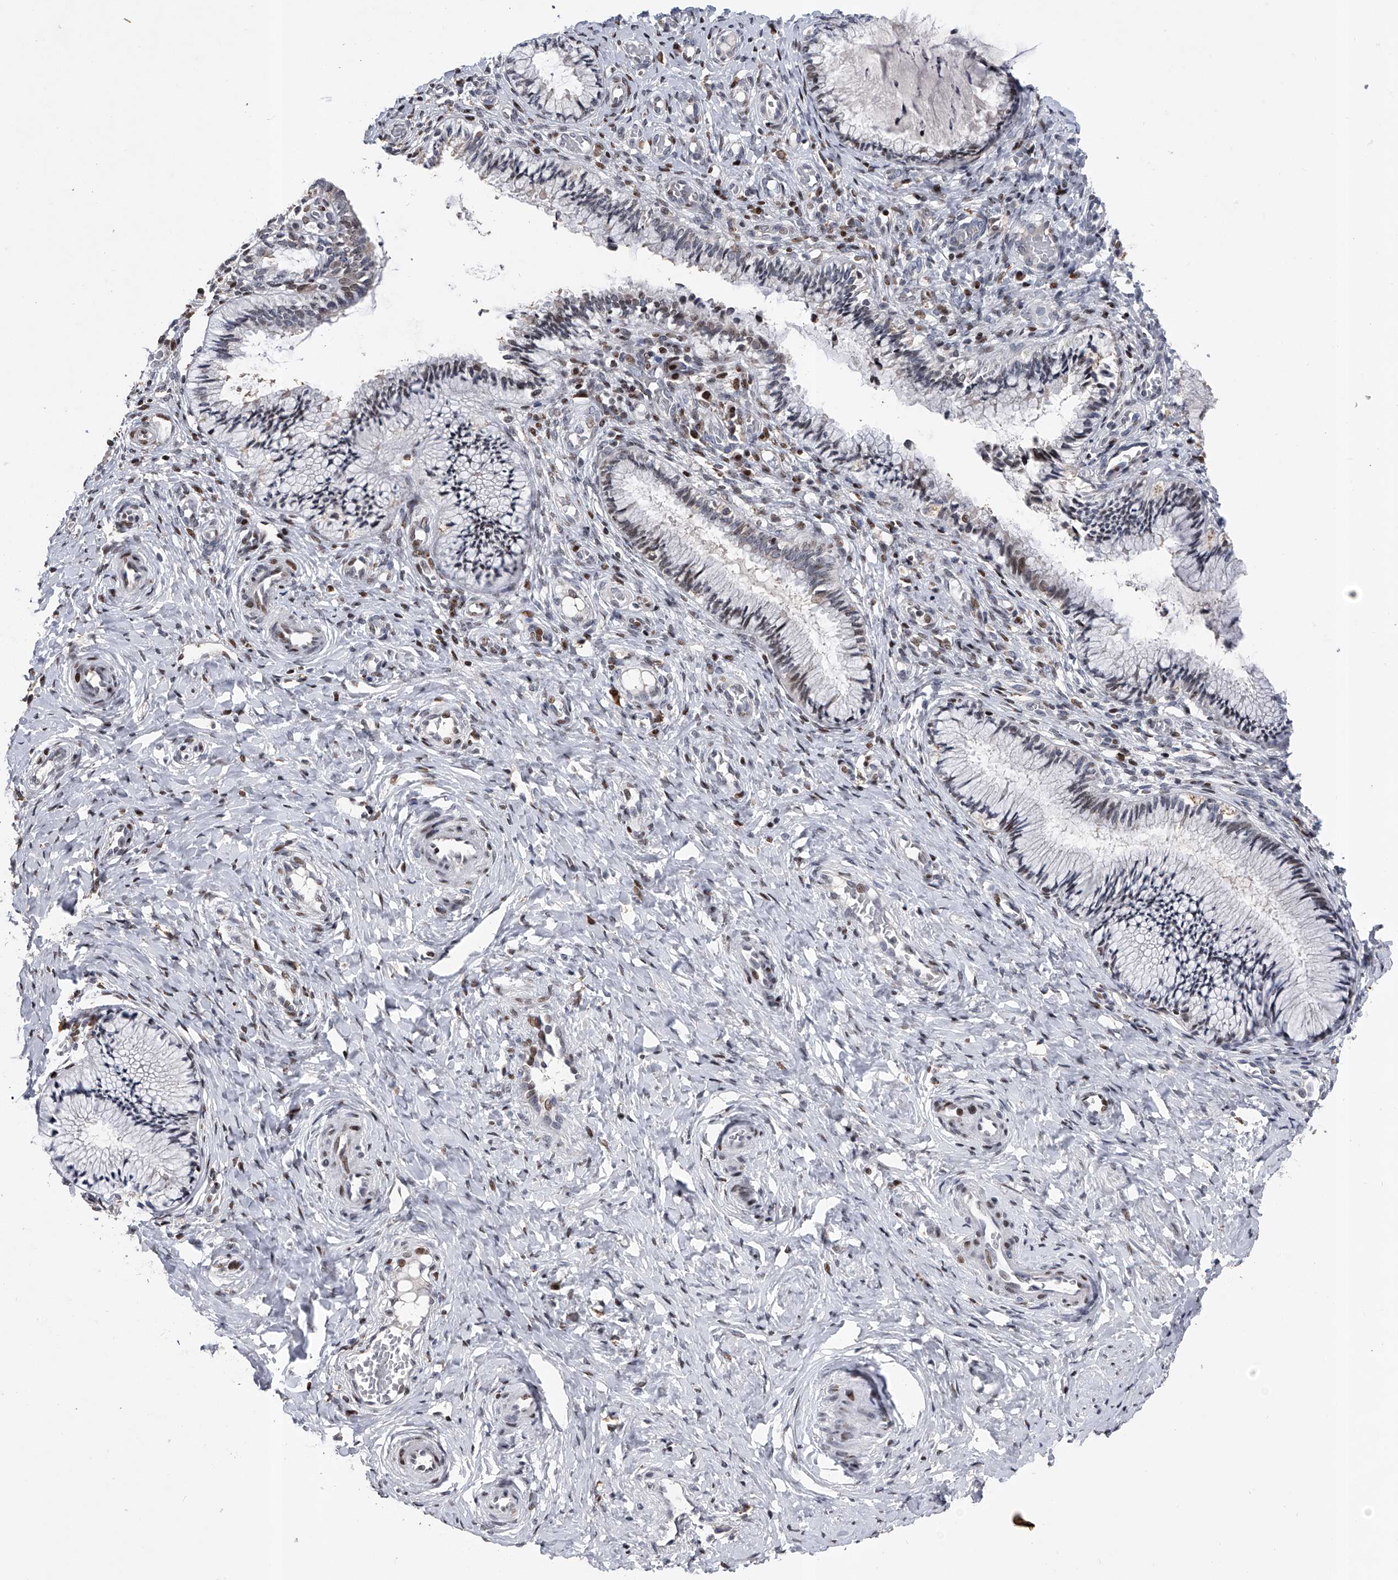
{"staining": {"intensity": "negative", "quantity": "none", "location": "none"}, "tissue": "cervix", "cell_type": "Glandular cells", "image_type": "normal", "snomed": [{"axis": "morphology", "description": "Normal tissue, NOS"}, {"axis": "topography", "description": "Cervix"}], "caption": "Protein analysis of normal cervix exhibits no significant staining in glandular cells. The staining is performed using DAB (3,3'-diaminobenzidine) brown chromogen with nuclei counter-stained in using hematoxylin.", "gene": "RWDD2A", "patient": {"sex": "female", "age": 27}}